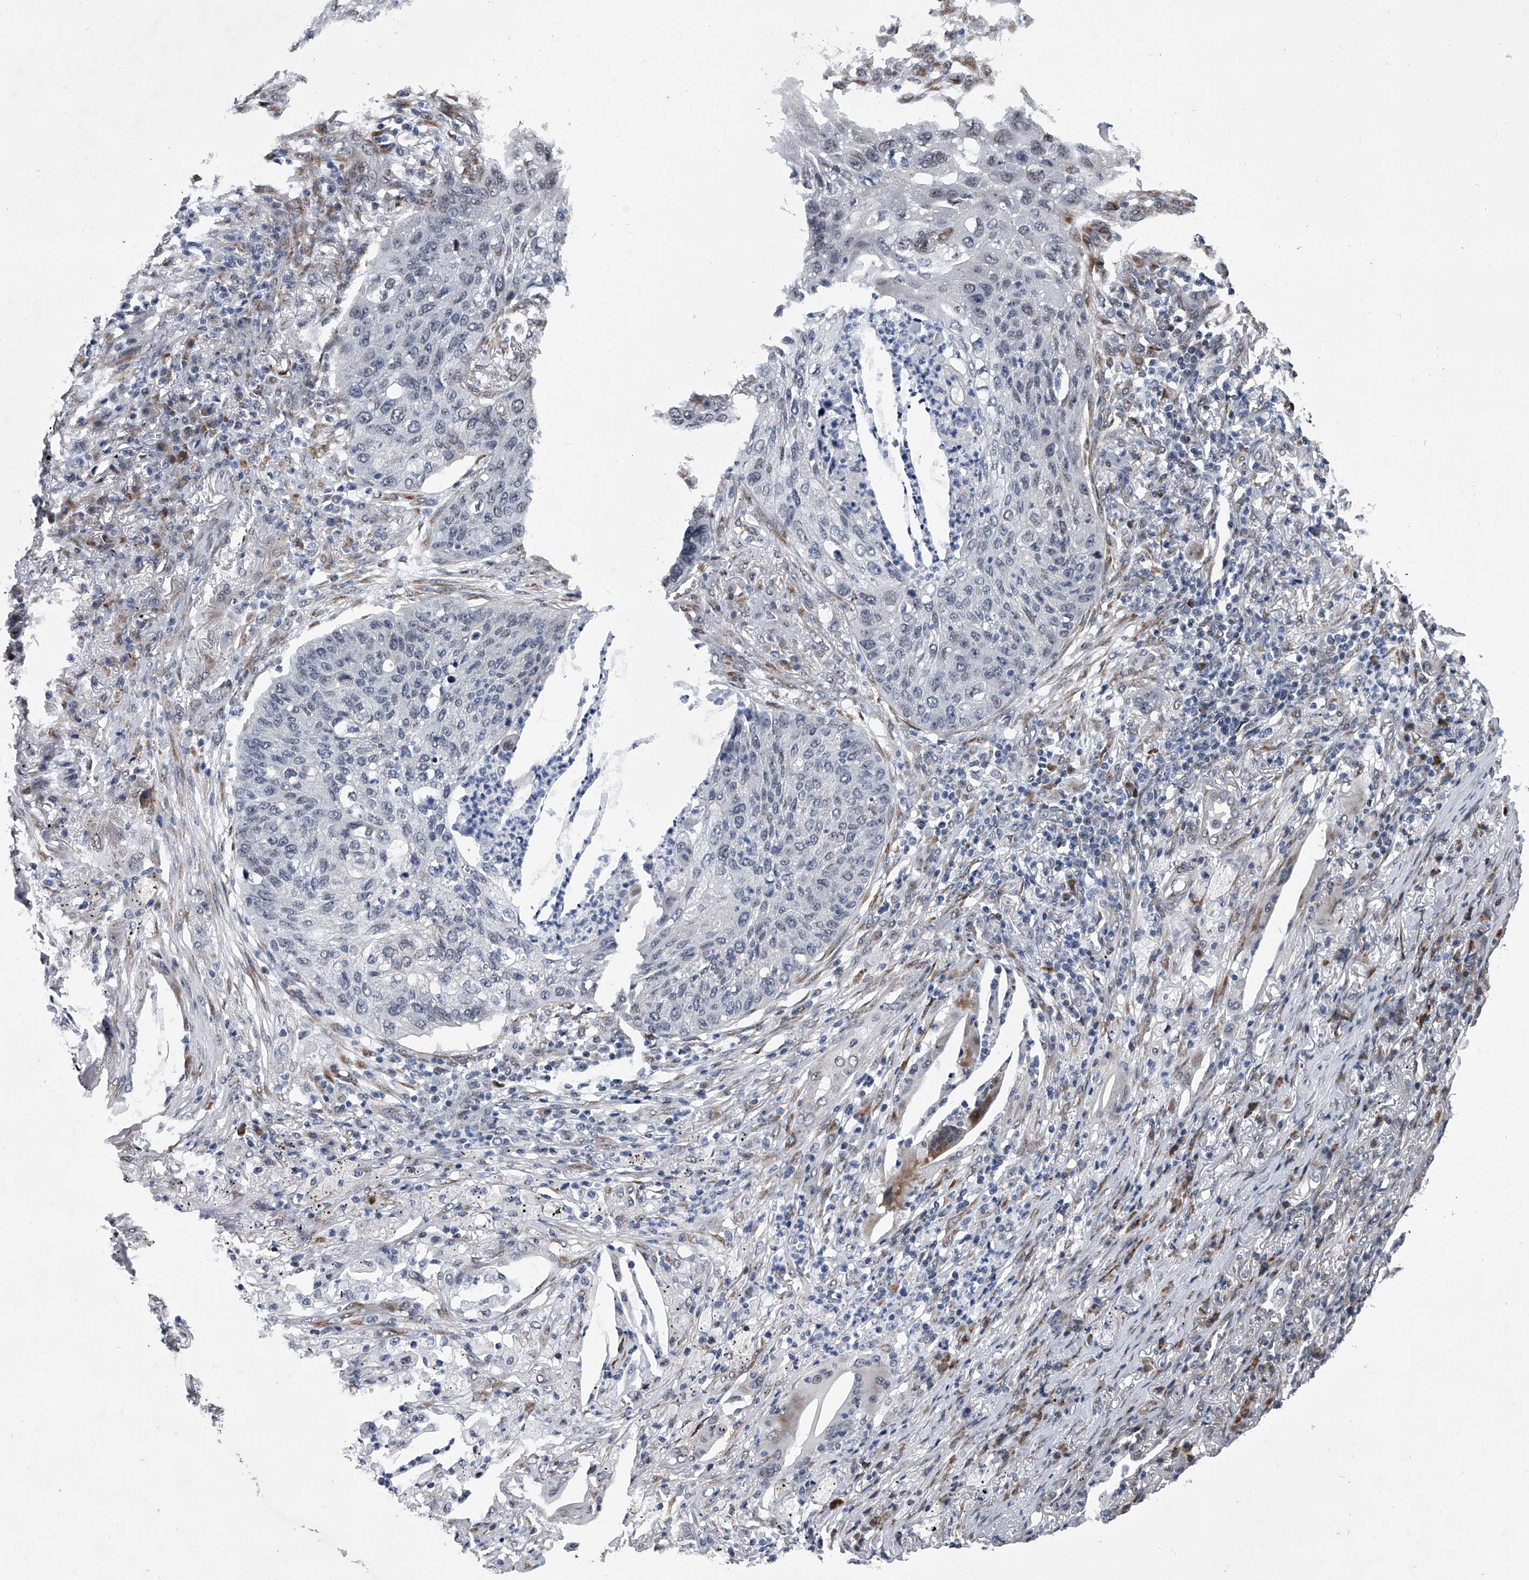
{"staining": {"intensity": "negative", "quantity": "none", "location": "none"}, "tissue": "lung cancer", "cell_type": "Tumor cells", "image_type": "cancer", "snomed": [{"axis": "morphology", "description": "Squamous cell carcinoma, NOS"}, {"axis": "topography", "description": "Lung"}], "caption": "Immunohistochemistry photomicrograph of neoplastic tissue: squamous cell carcinoma (lung) stained with DAB (3,3'-diaminobenzidine) reveals no significant protein expression in tumor cells.", "gene": "PPP2R5D", "patient": {"sex": "female", "age": 63}}